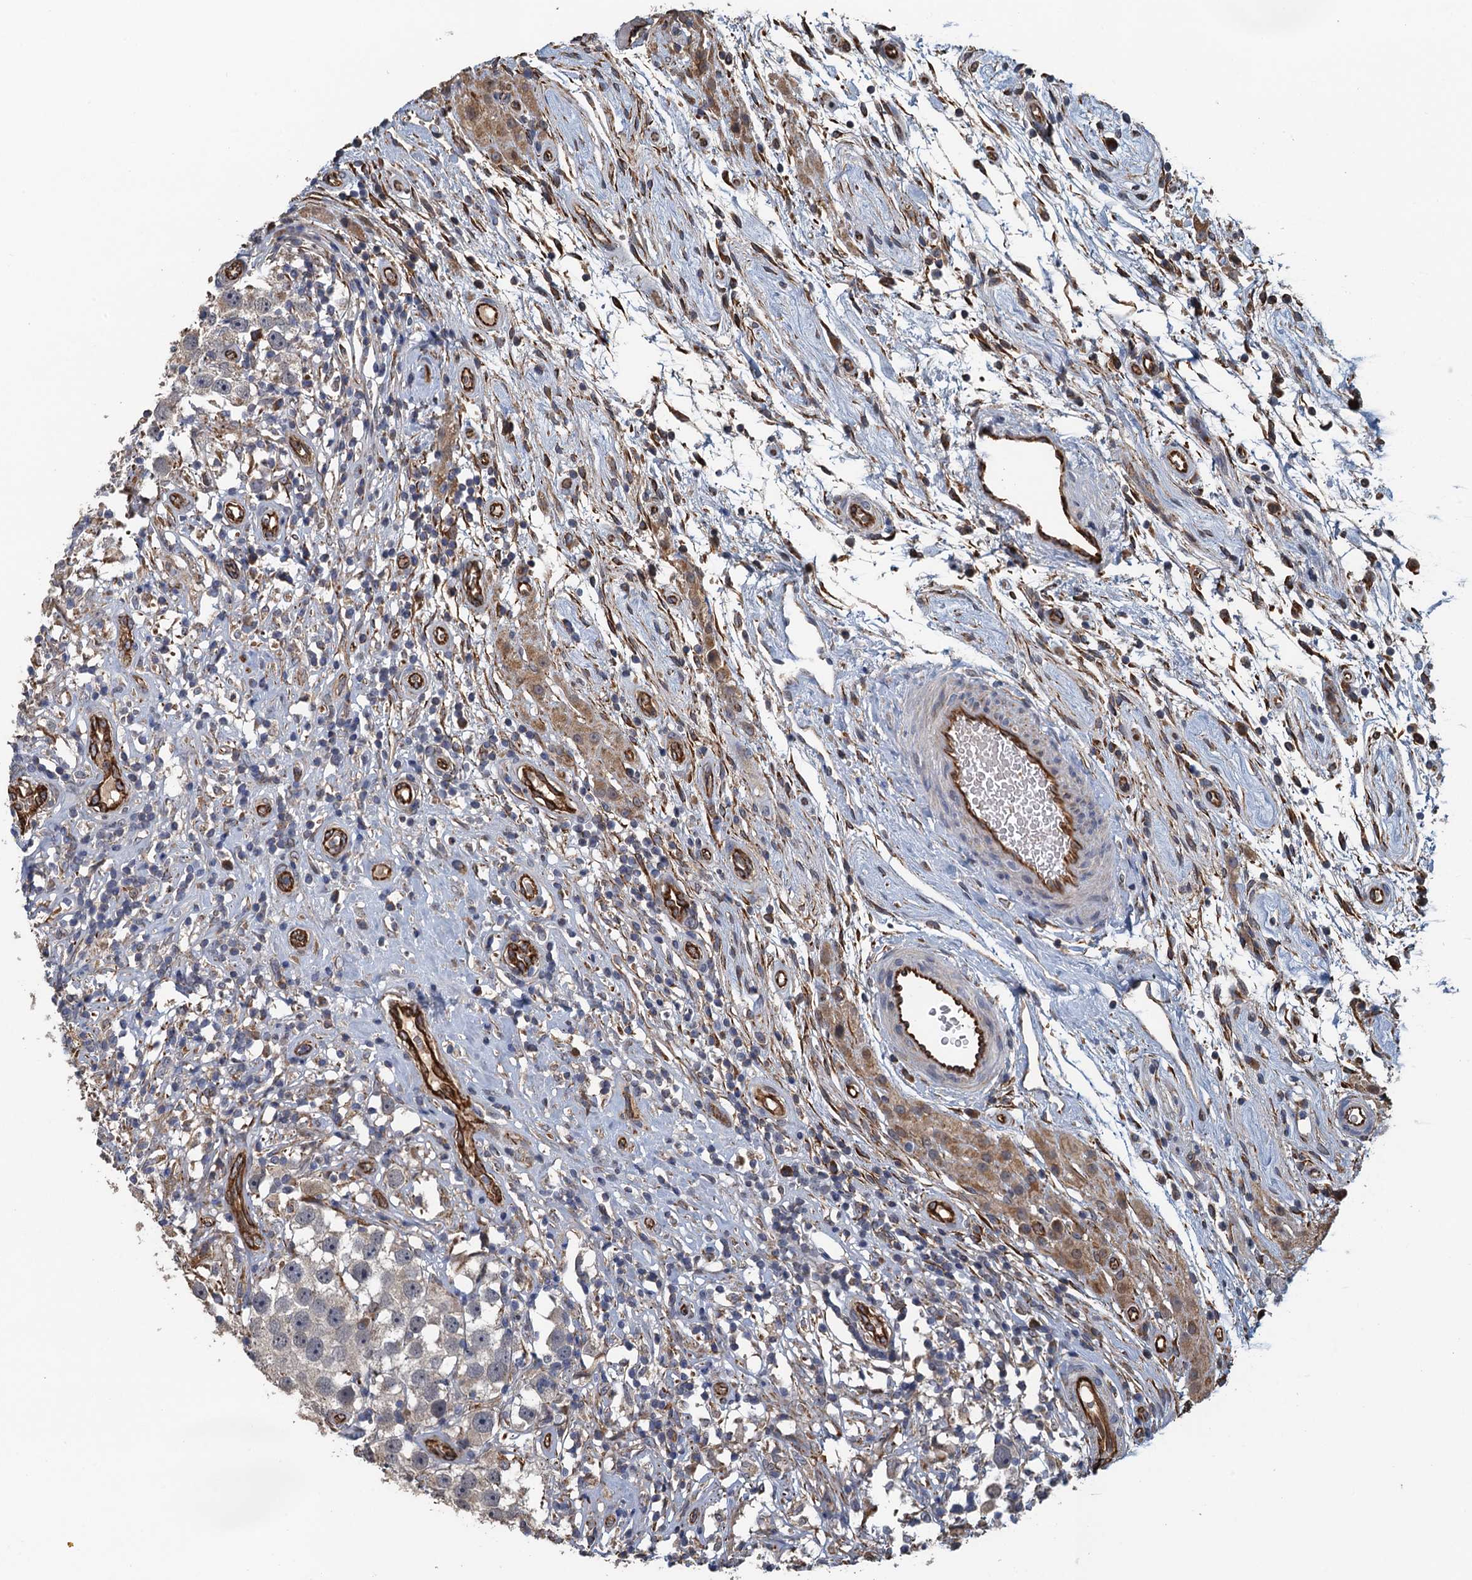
{"staining": {"intensity": "negative", "quantity": "none", "location": "none"}, "tissue": "testis cancer", "cell_type": "Tumor cells", "image_type": "cancer", "snomed": [{"axis": "morphology", "description": "Seminoma, NOS"}, {"axis": "topography", "description": "Testis"}], "caption": "Human testis cancer stained for a protein using IHC demonstrates no positivity in tumor cells.", "gene": "ACSBG1", "patient": {"sex": "male", "age": 49}}